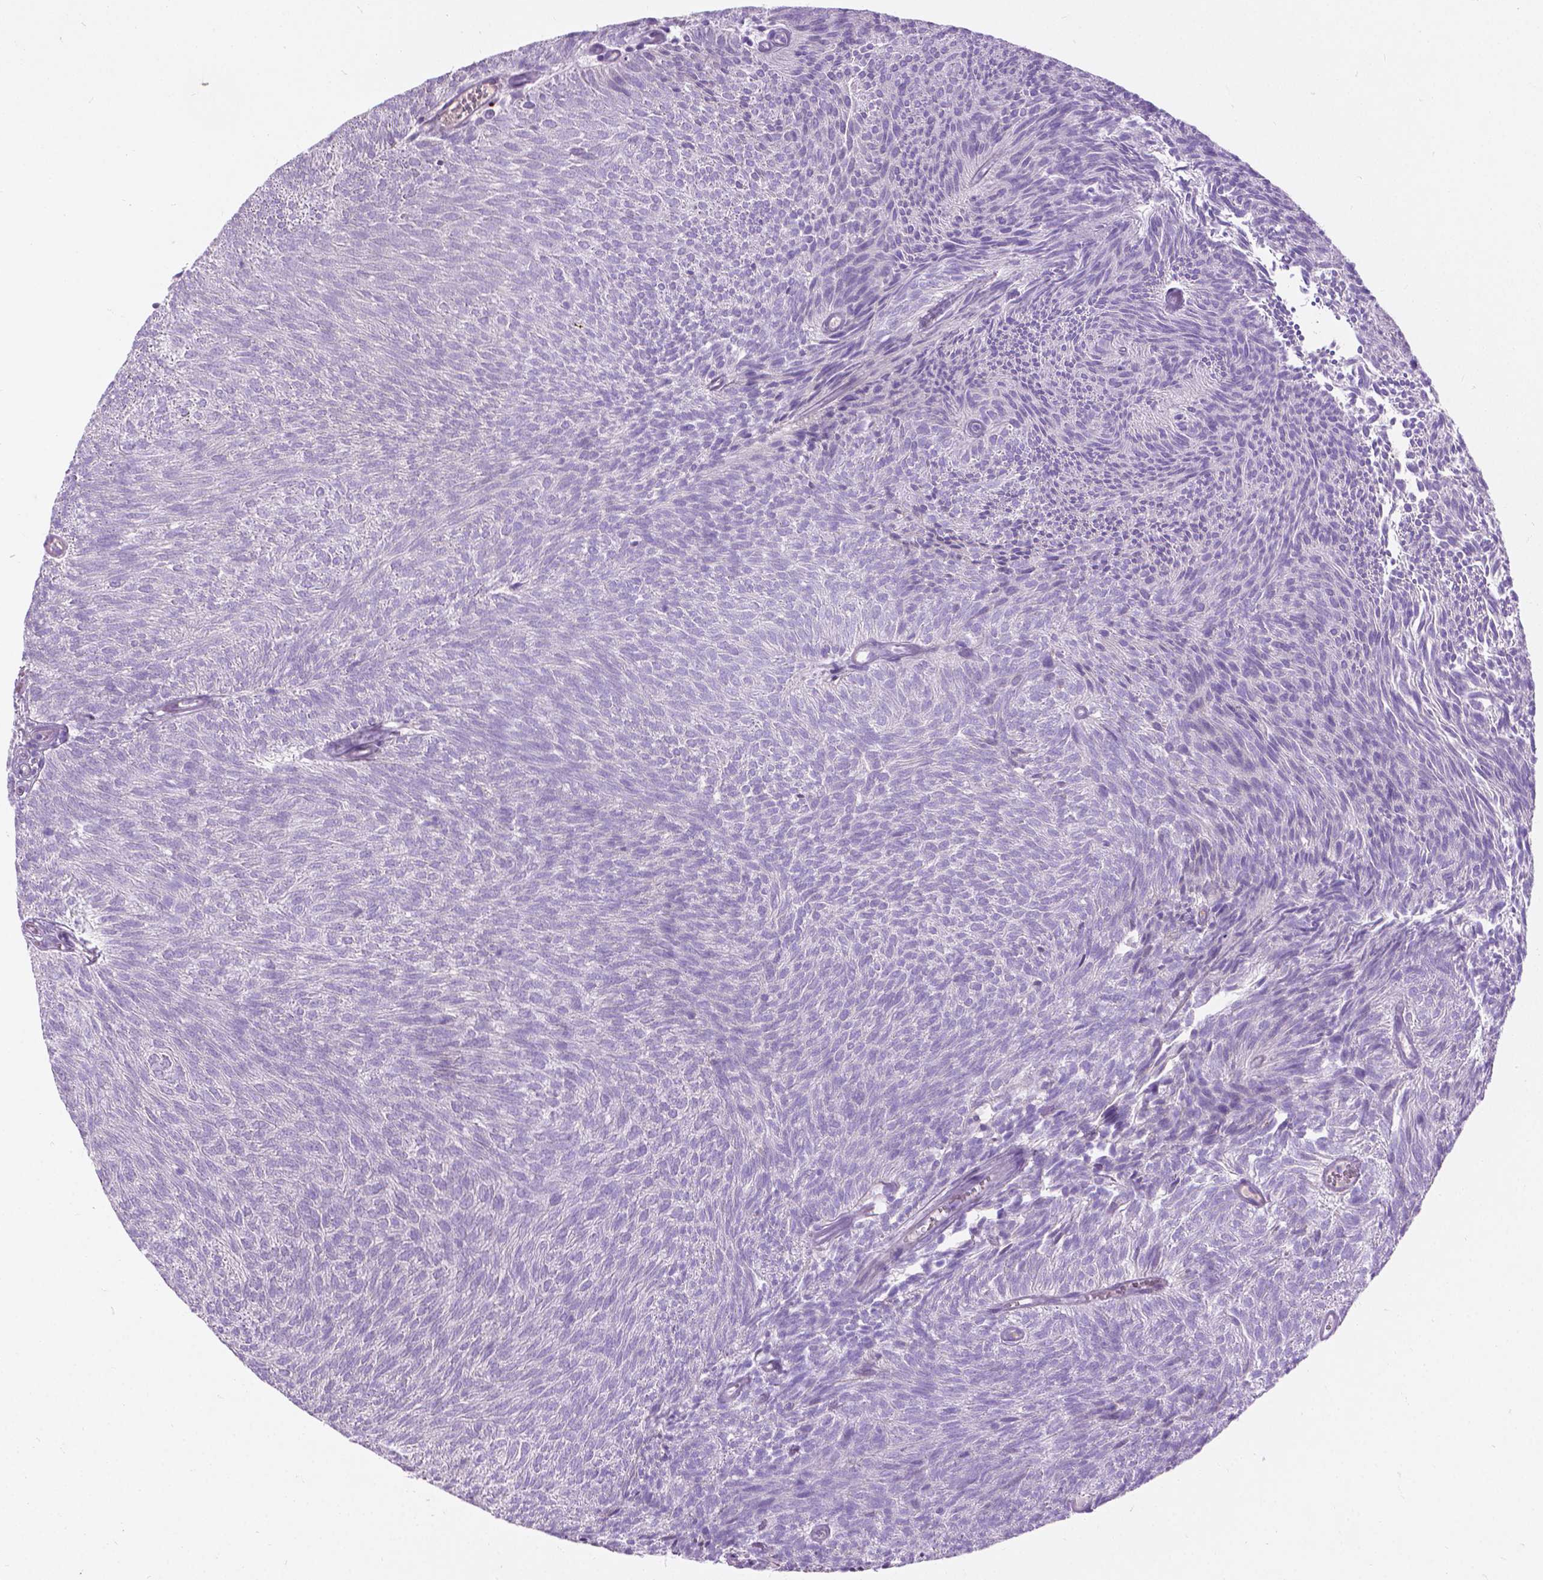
{"staining": {"intensity": "negative", "quantity": "none", "location": "none"}, "tissue": "urothelial cancer", "cell_type": "Tumor cells", "image_type": "cancer", "snomed": [{"axis": "morphology", "description": "Urothelial carcinoma, Low grade"}, {"axis": "topography", "description": "Urinary bladder"}], "caption": "Tumor cells show no significant protein expression in urothelial cancer.", "gene": "NOXO1", "patient": {"sex": "male", "age": 77}}